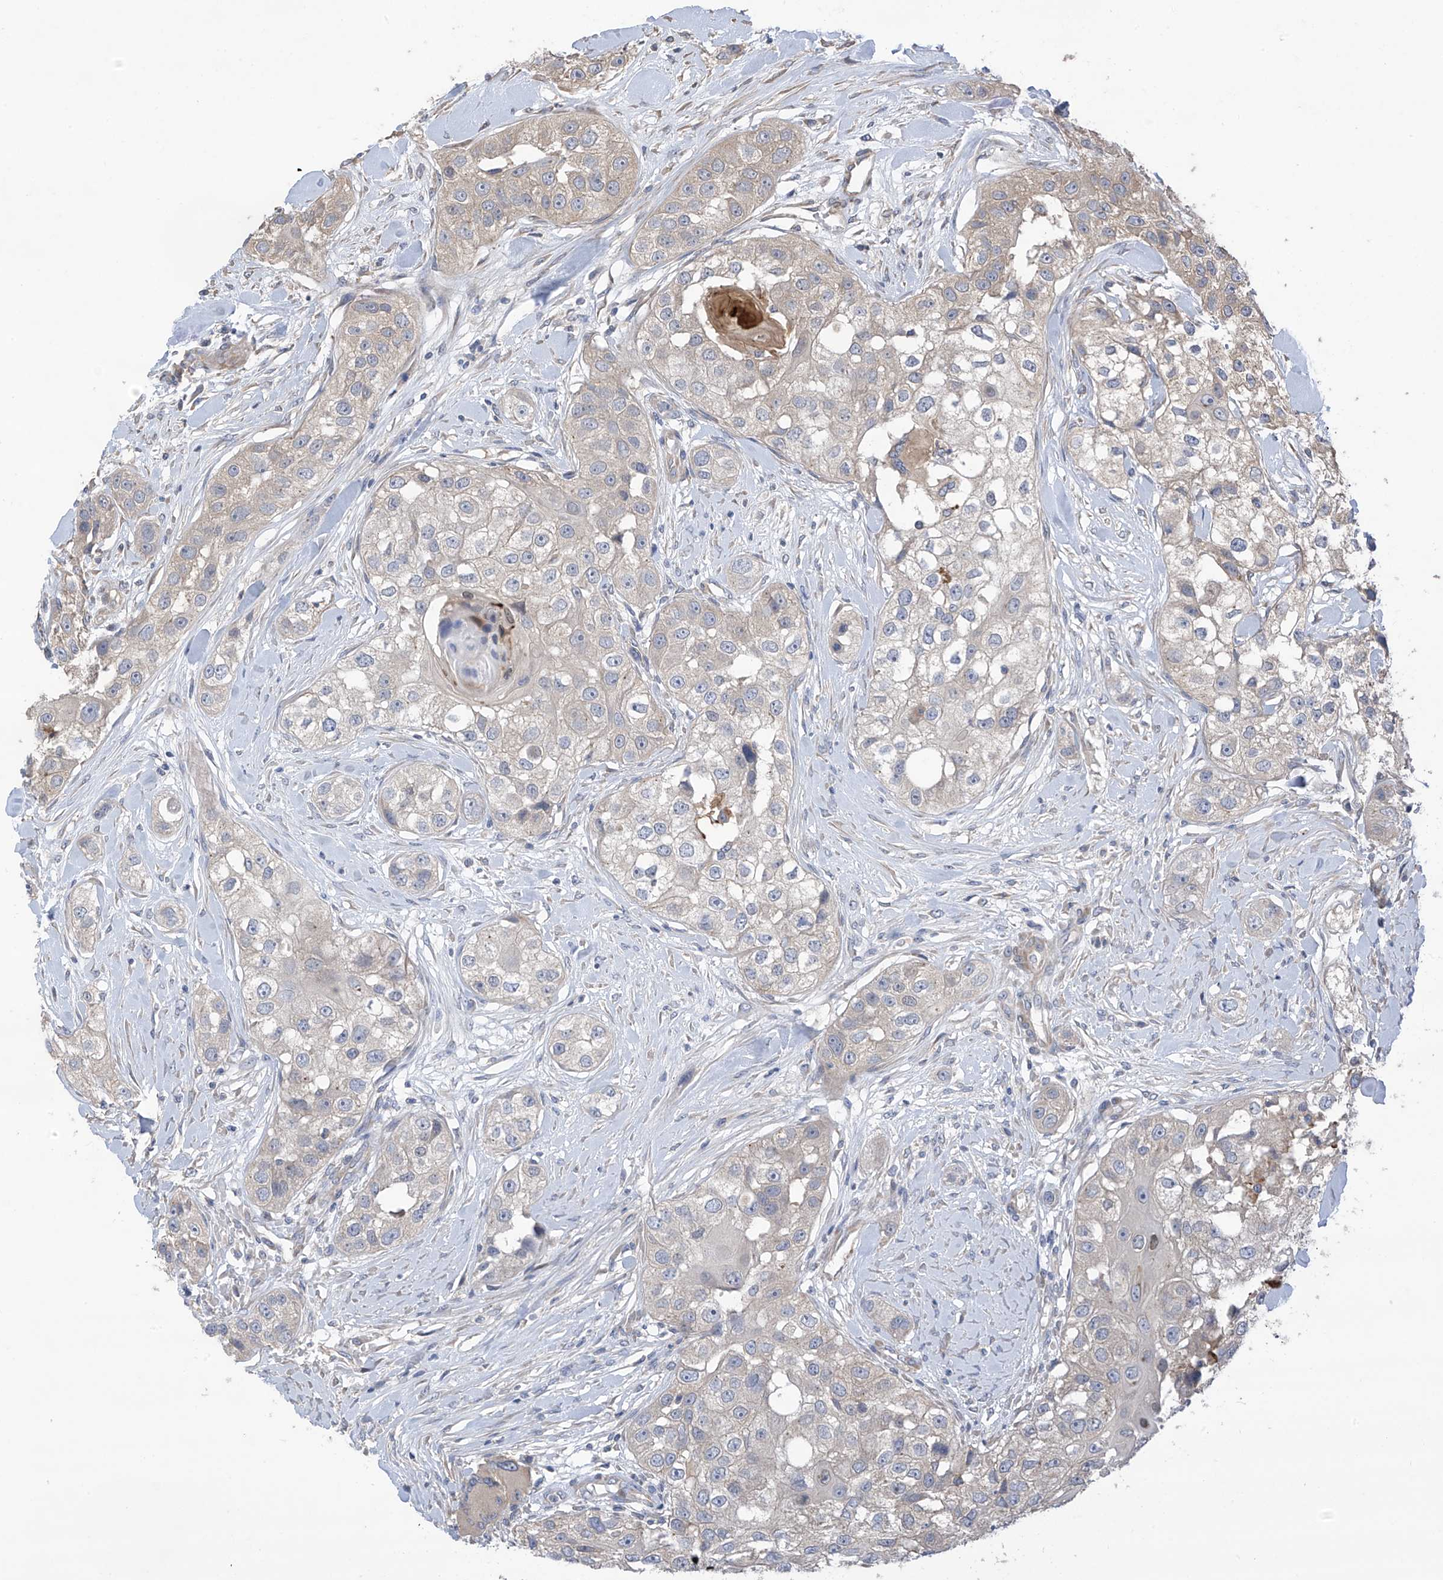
{"staining": {"intensity": "negative", "quantity": "none", "location": "none"}, "tissue": "head and neck cancer", "cell_type": "Tumor cells", "image_type": "cancer", "snomed": [{"axis": "morphology", "description": "Normal tissue, NOS"}, {"axis": "morphology", "description": "Squamous cell carcinoma, NOS"}, {"axis": "topography", "description": "Skeletal muscle"}, {"axis": "topography", "description": "Head-Neck"}], "caption": "This is an immunohistochemistry (IHC) histopathology image of human head and neck cancer. There is no staining in tumor cells.", "gene": "PHACTR4", "patient": {"sex": "male", "age": 51}}